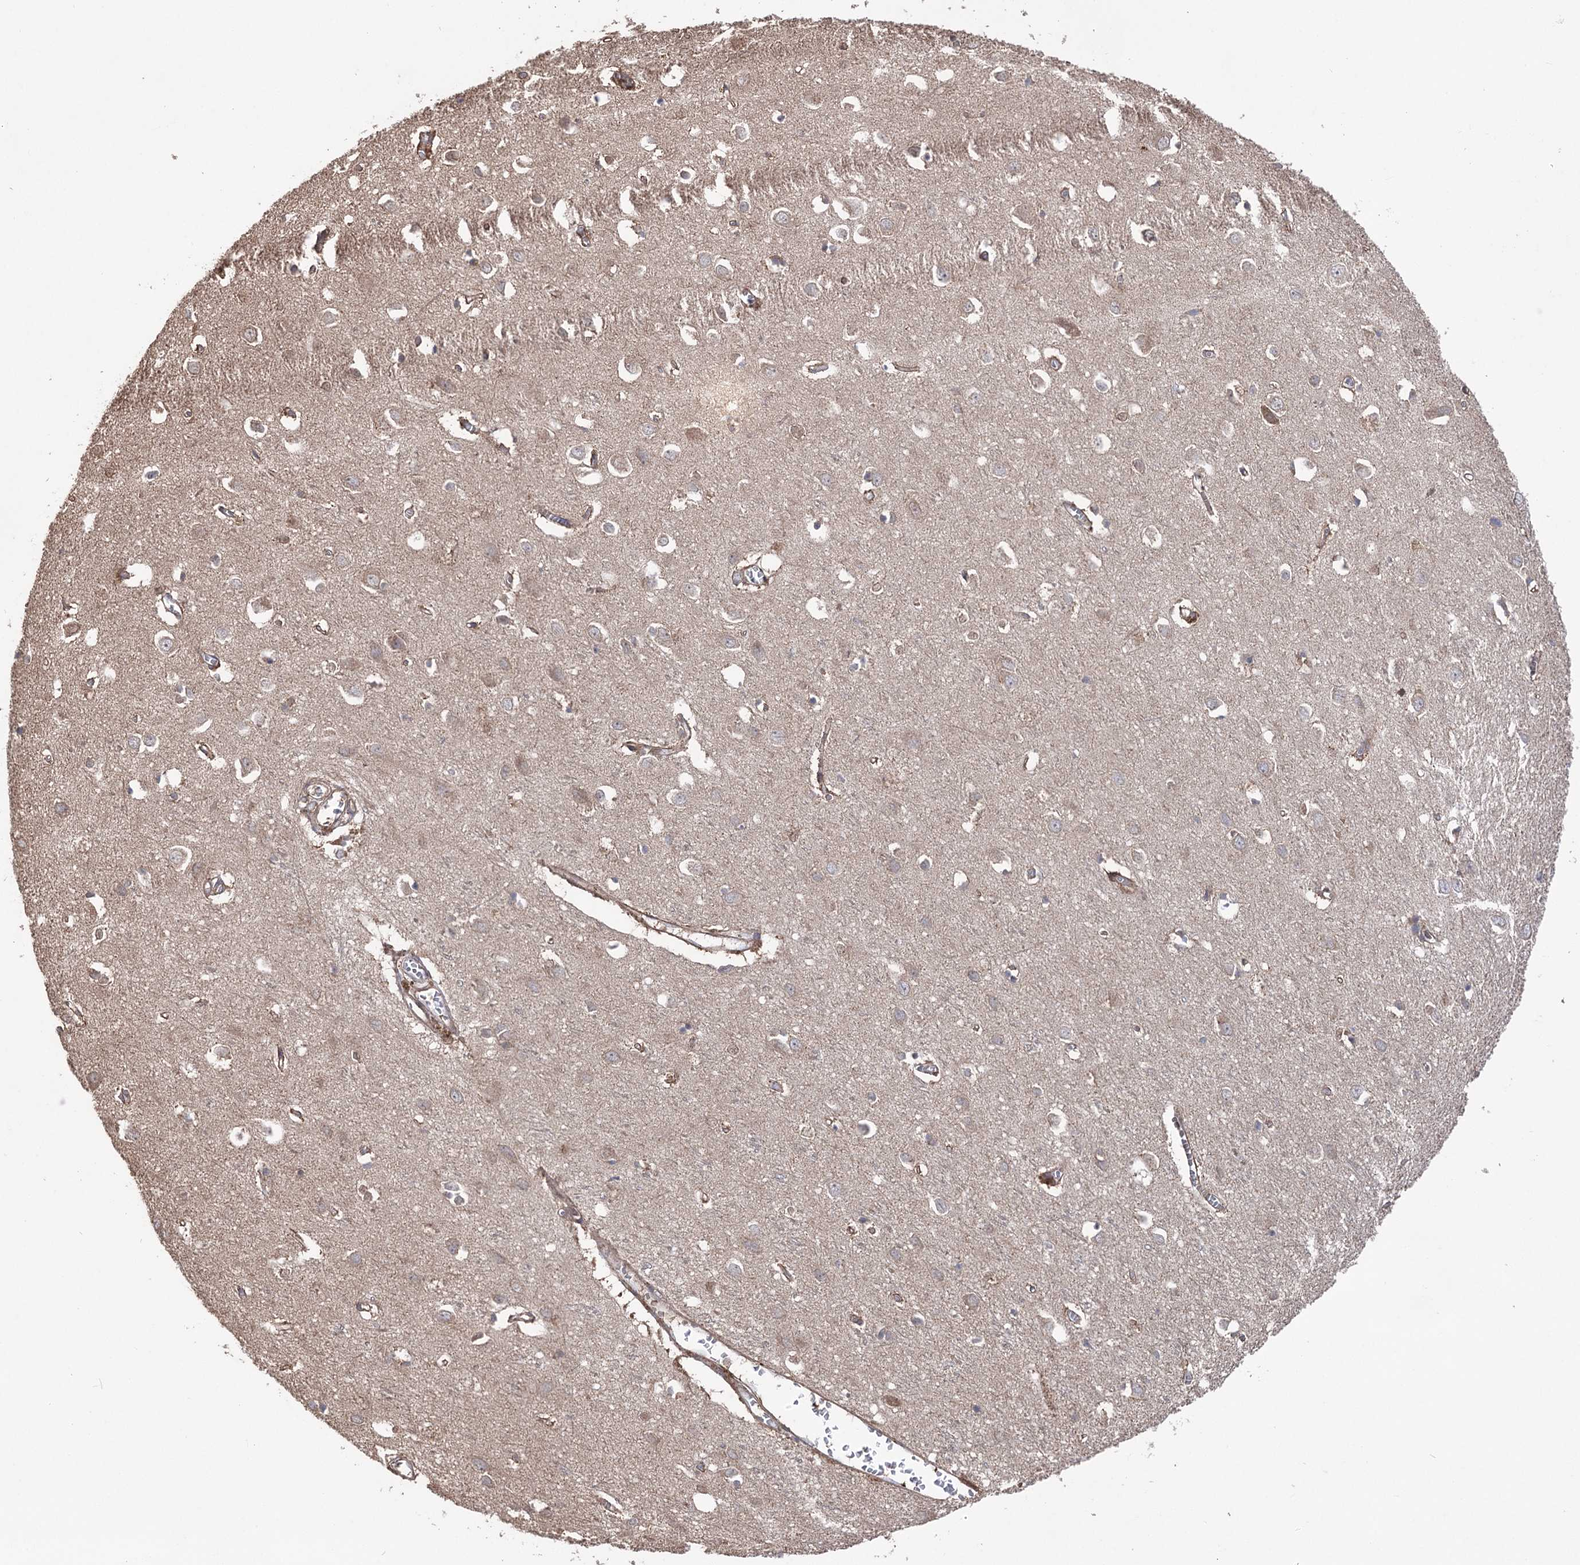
{"staining": {"intensity": "weak", "quantity": ">75%", "location": "cytoplasmic/membranous"}, "tissue": "cerebral cortex", "cell_type": "Endothelial cells", "image_type": "normal", "snomed": [{"axis": "morphology", "description": "Normal tissue, NOS"}, {"axis": "topography", "description": "Cerebral cortex"}], "caption": "Weak cytoplasmic/membranous expression is present in about >75% of endothelial cells in benign cerebral cortex.", "gene": "LARS2", "patient": {"sex": "female", "age": 64}}